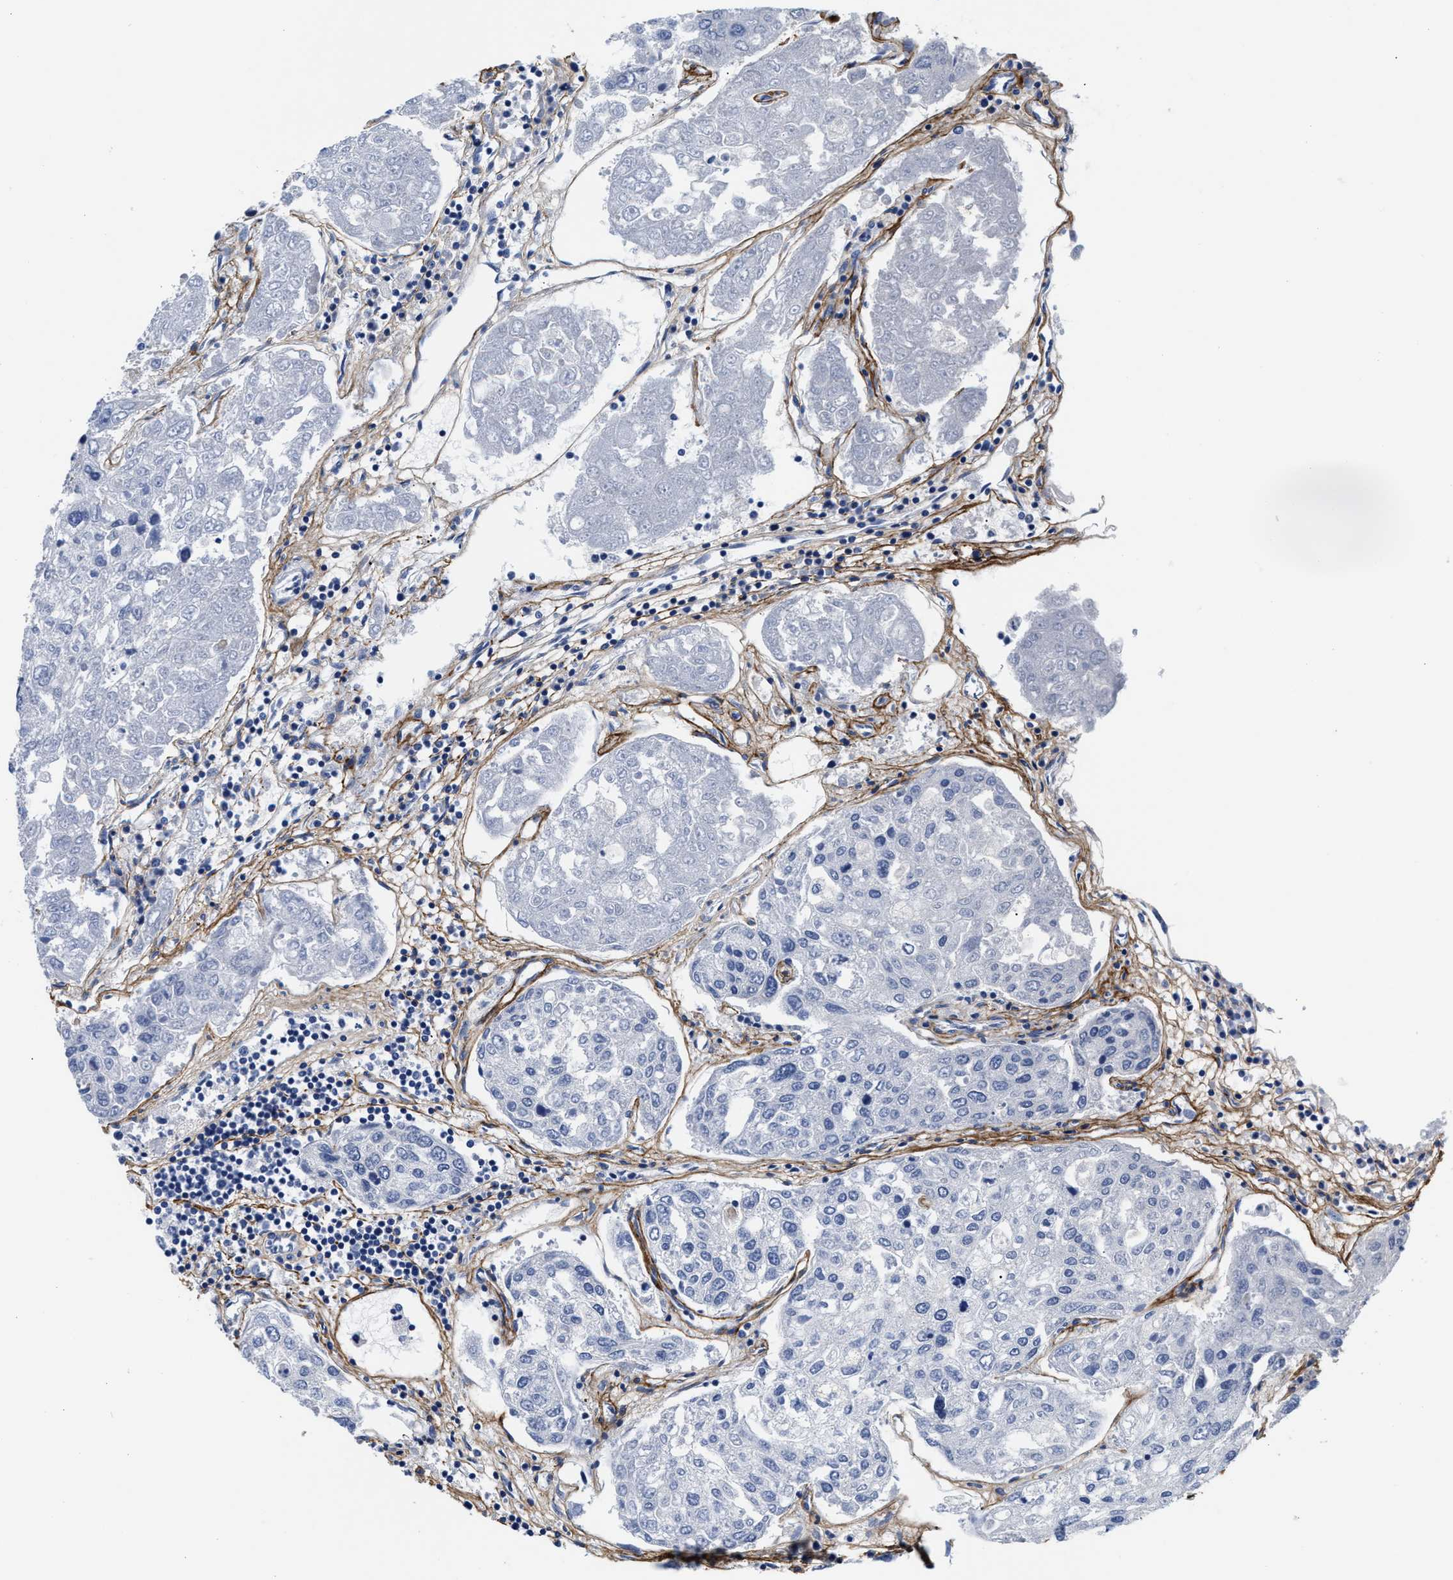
{"staining": {"intensity": "negative", "quantity": "none", "location": "none"}, "tissue": "urothelial cancer", "cell_type": "Tumor cells", "image_type": "cancer", "snomed": [{"axis": "morphology", "description": "Urothelial carcinoma, High grade"}, {"axis": "topography", "description": "Lymph node"}, {"axis": "topography", "description": "Urinary bladder"}], "caption": "Immunohistochemistry (IHC) of urothelial carcinoma (high-grade) shows no positivity in tumor cells. Nuclei are stained in blue.", "gene": "ACTL7B", "patient": {"sex": "male", "age": 51}}